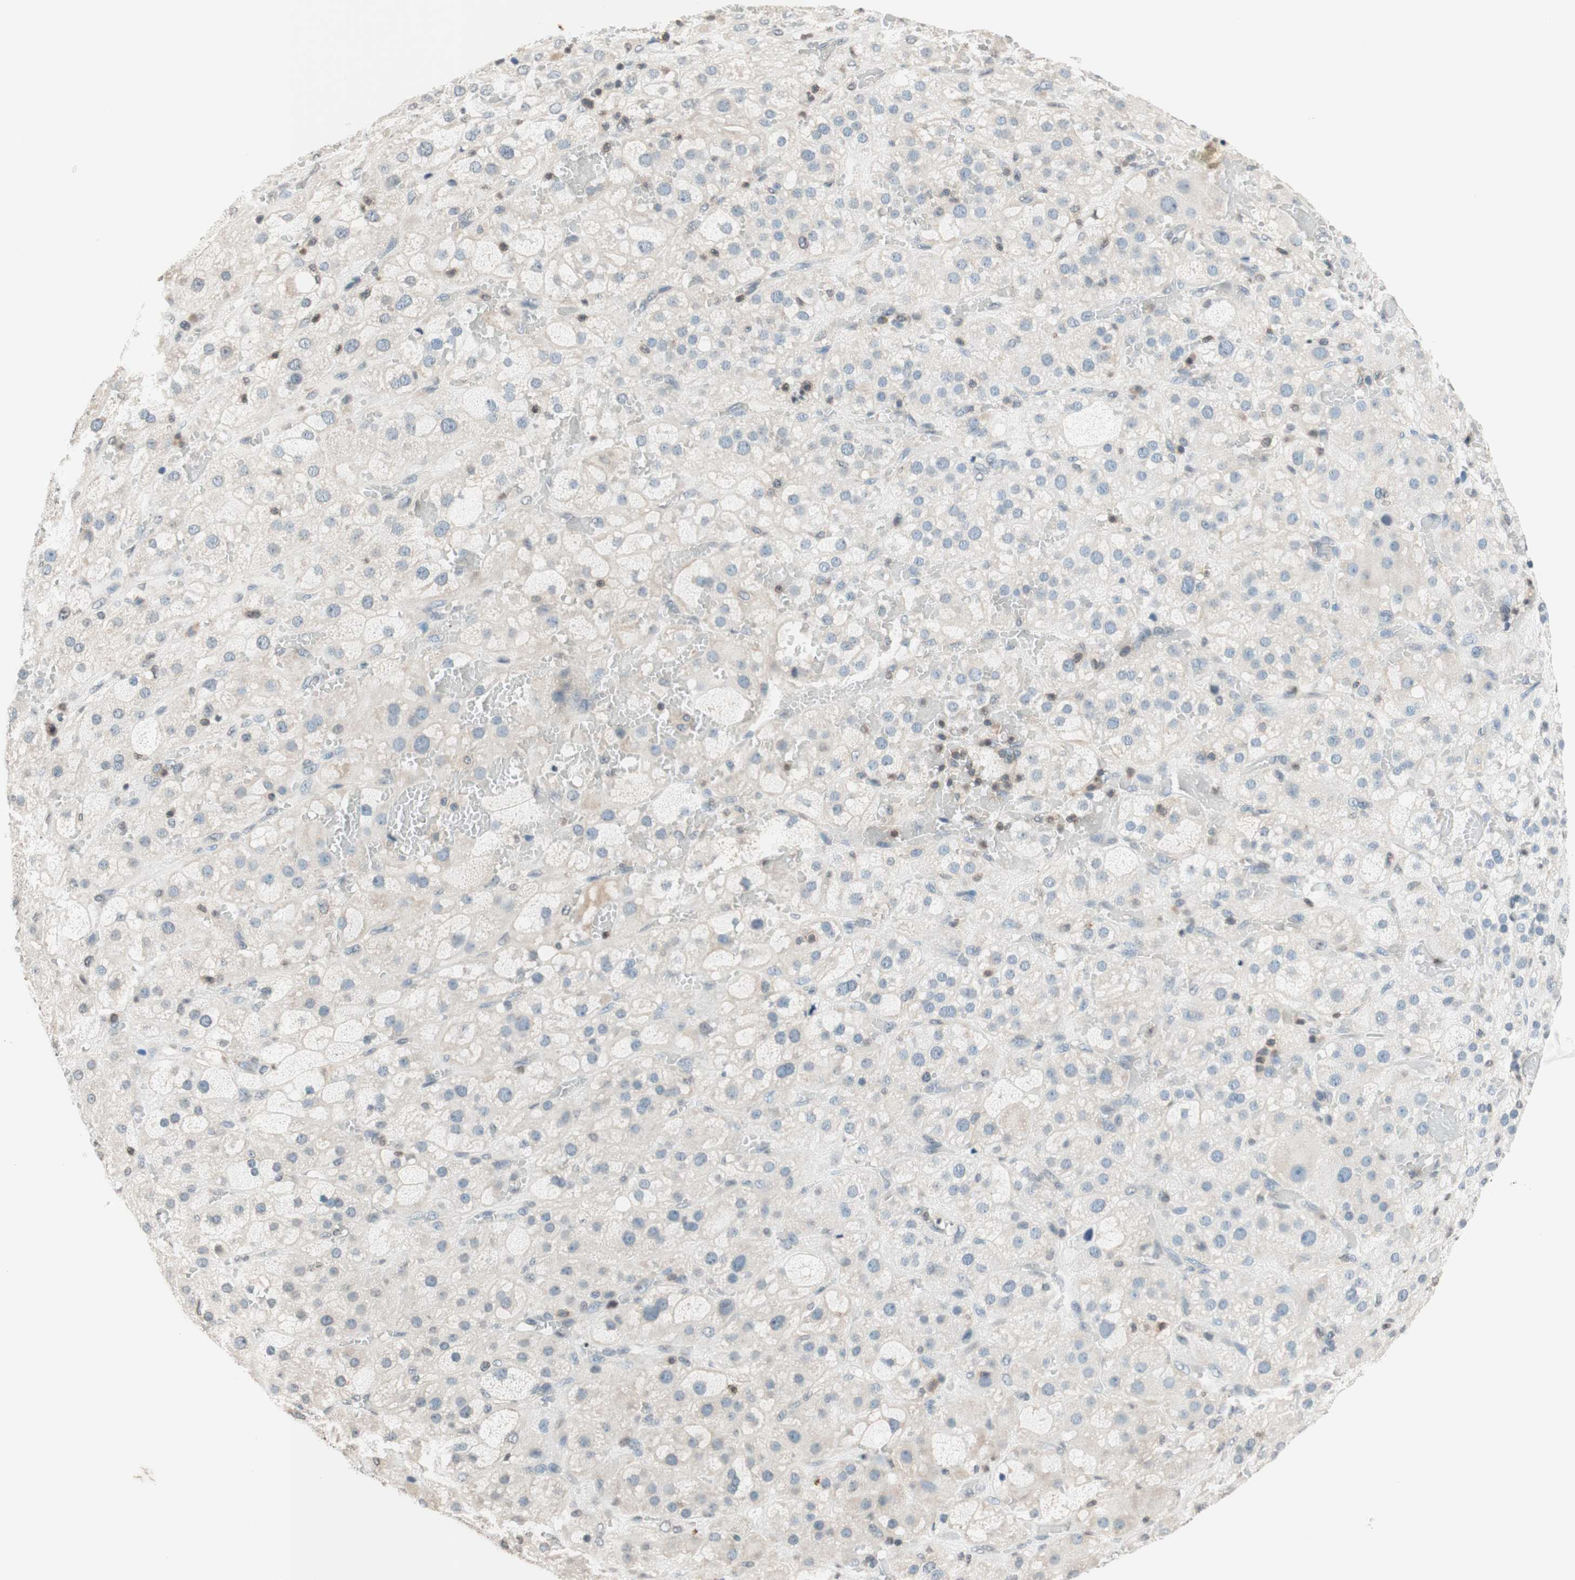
{"staining": {"intensity": "weak", "quantity": "<25%", "location": "cytoplasmic/membranous"}, "tissue": "adrenal gland", "cell_type": "Glandular cells", "image_type": "normal", "snomed": [{"axis": "morphology", "description": "Normal tissue, NOS"}, {"axis": "topography", "description": "Adrenal gland"}], "caption": "High power microscopy histopathology image of an immunohistochemistry histopathology image of benign adrenal gland, revealing no significant expression in glandular cells.", "gene": "WIPF1", "patient": {"sex": "female", "age": 47}}